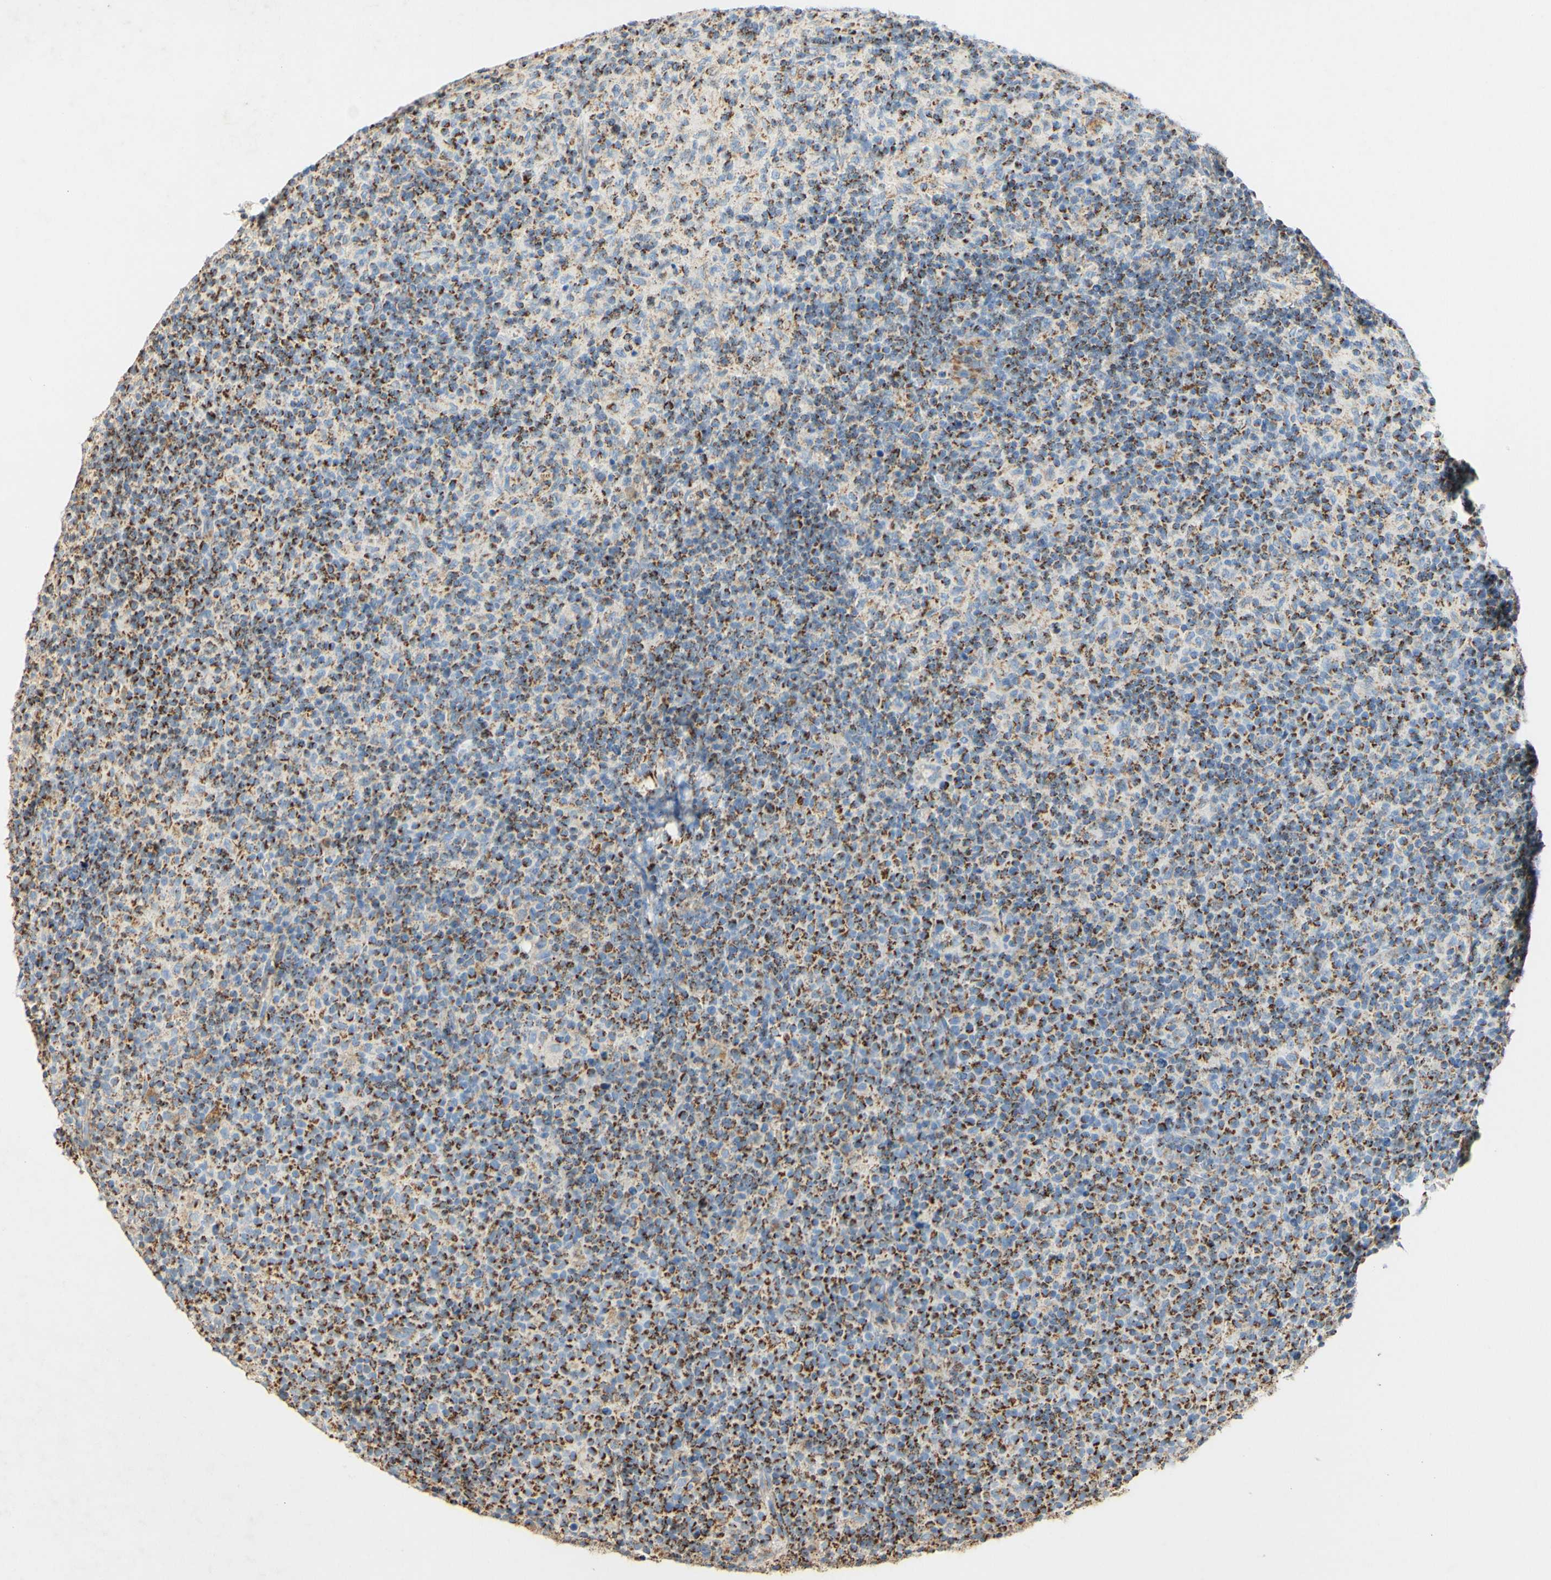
{"staining": {"intensity": "strong", "quantity": ">75%", "location": "cytoplasmic/membranous"}, "tissue": "lymph node", "cell_type": "Germinal center cells", "image_type": "normal", "snomed": [{"axis": "morphology", "description": "Normal tissue, NOS"}, {"axis": "morphology", "description": "Inflammation, NOS"}, {"axis": "topography", "description": "Lymph node"}], "caption": "Immunohistochemical staining of normal lymph node exhibits >75% levels of strong cytoplasmic/membranous protein expression in about >75% of germinal center cells.", "gene": "OXCT1", "patient": {"sex": "male", "age": 55}}